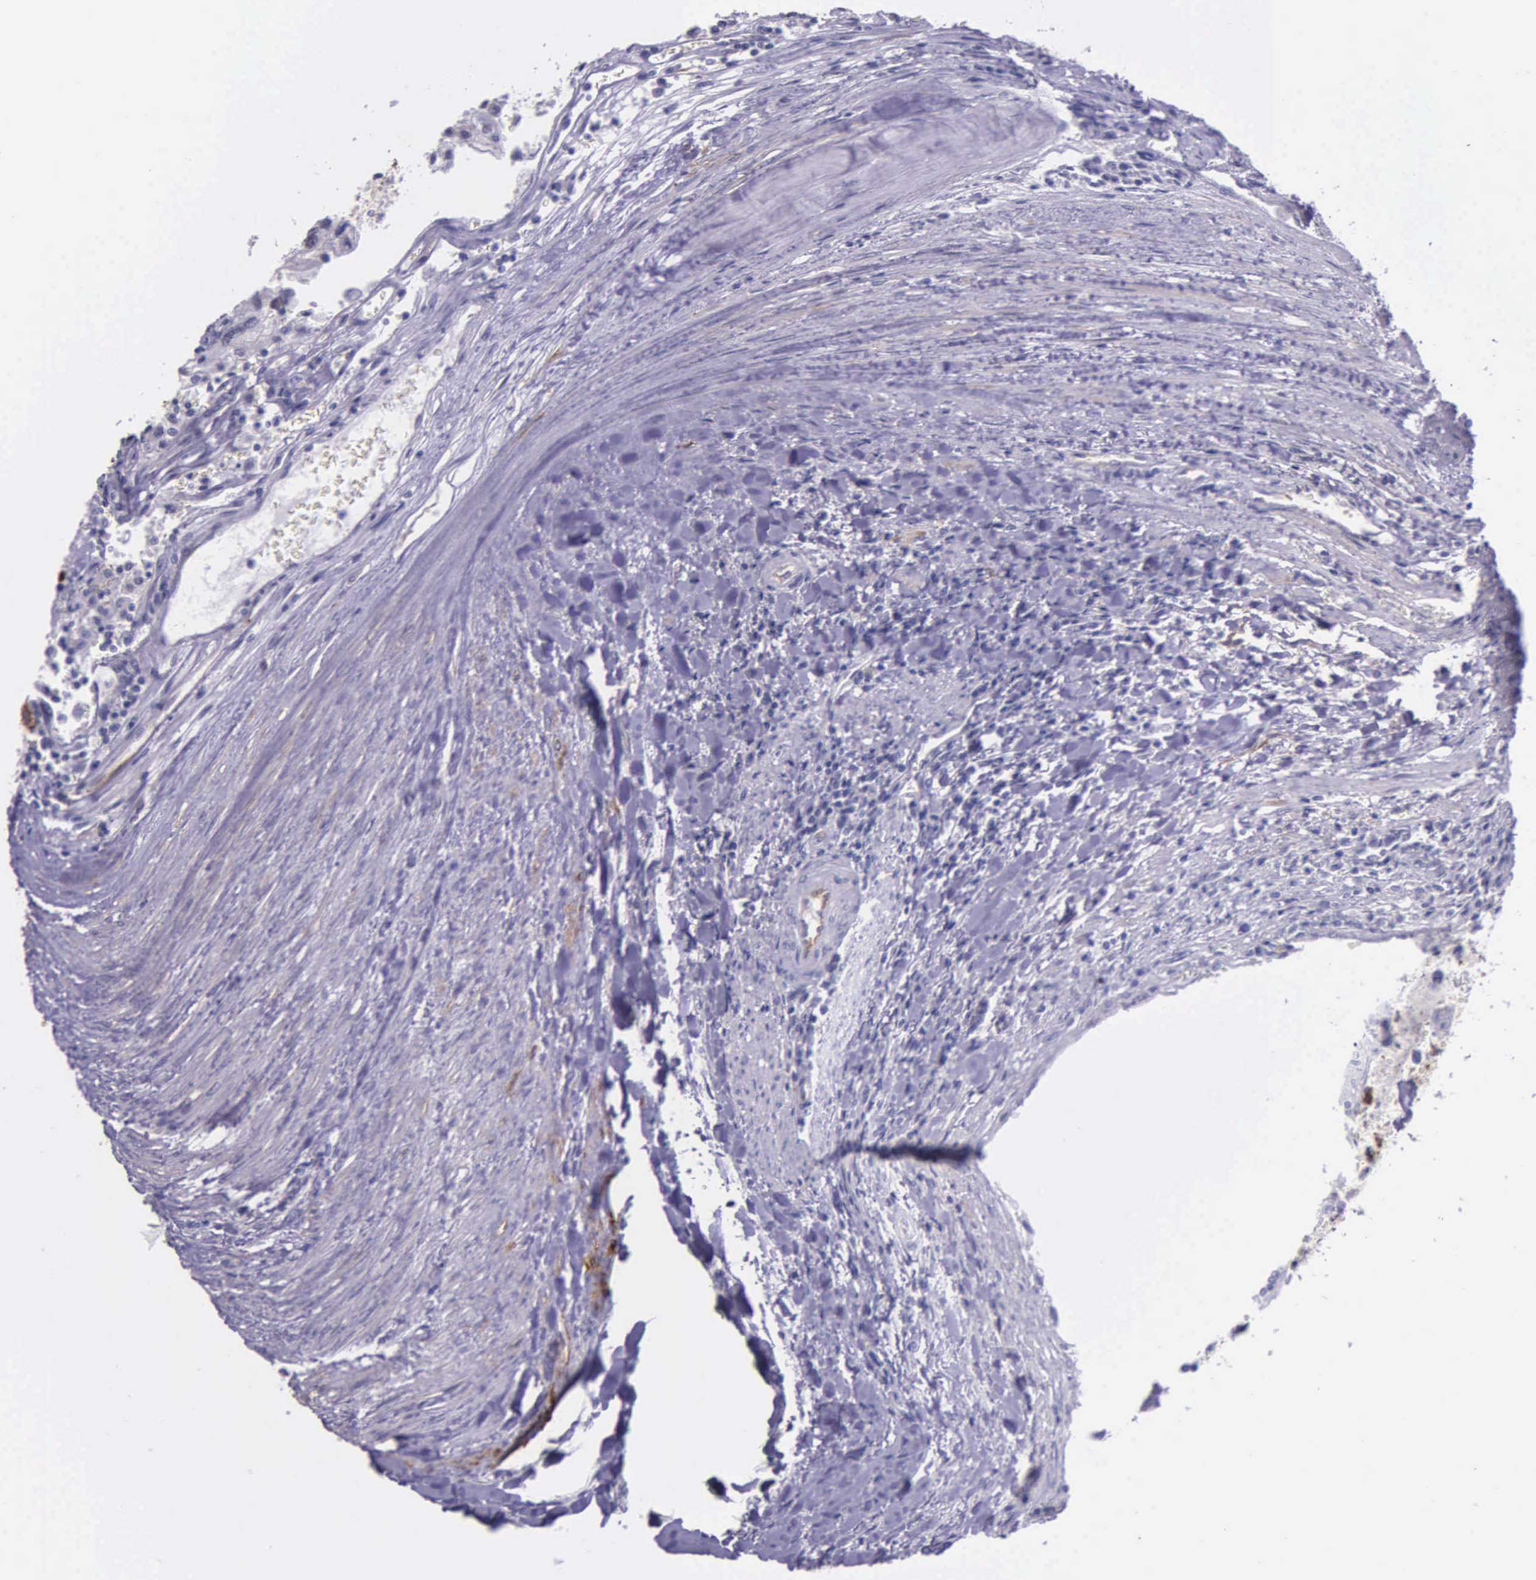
{"staining": {"intensity": "negative", "quantity": "none", "location": "none"}, "tissue": "renal cancer", "cell_type": "Tumor cells", "image_type": "cancer", "snomed": [{"axis": "morphology", "description": "Normal tissue, NOS"}, {"axis": "morphology", "description": "Adenocarcinoma, NOS"}, {"axis": "topography", "description": "Kidney"}], "caption": "This histopathology image is of renal adenocarcinoma stained with IHC to label a protein in brown with the nuclei are counter-stained blue. There is no staining in tumor cells. (DAB IHC visualized using brightfield microscopy, high magnification).", "gene": "AHNAK2", "patient": {"sex": "male", "age": 71}}